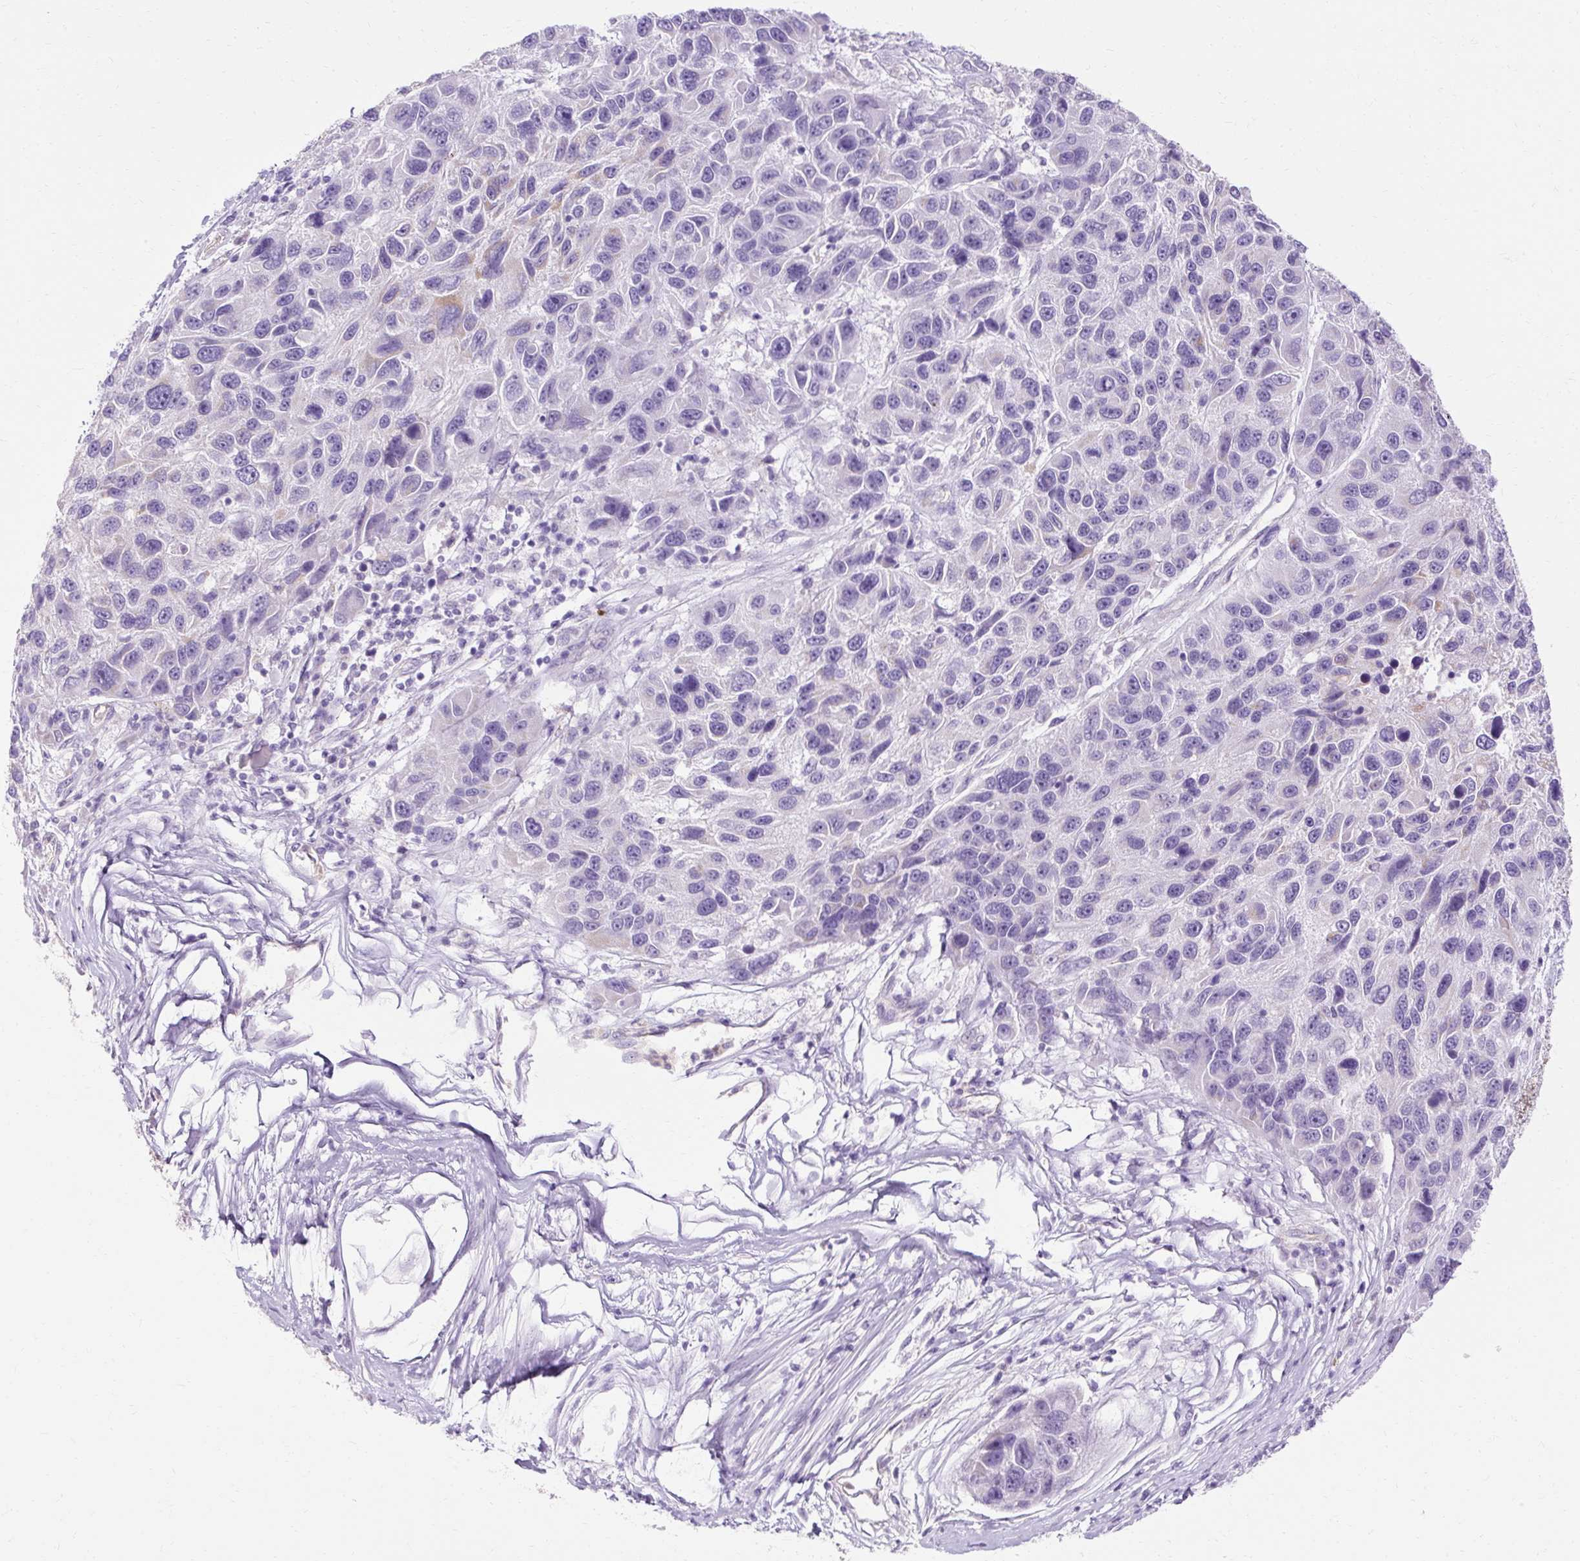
{"staining": {"intensity": "negative", "quantity": "none", "location": "none"}, "tissue": "melanoma", "cell_type": "Tumor cells", "image_type": "cancer", "snomed": [{"axis": "morphology", "description": "Malignant melanoma, NOS"}, {"axis": "topography", "description": "Skin"}], "caption": "Immunohistochemistry micrograph of melanoma stained for a protein (brown), which exhibits no expression in tumor cells.", "gene": "HSD11B1", "patient": {"sex": "male", "age": 53}}